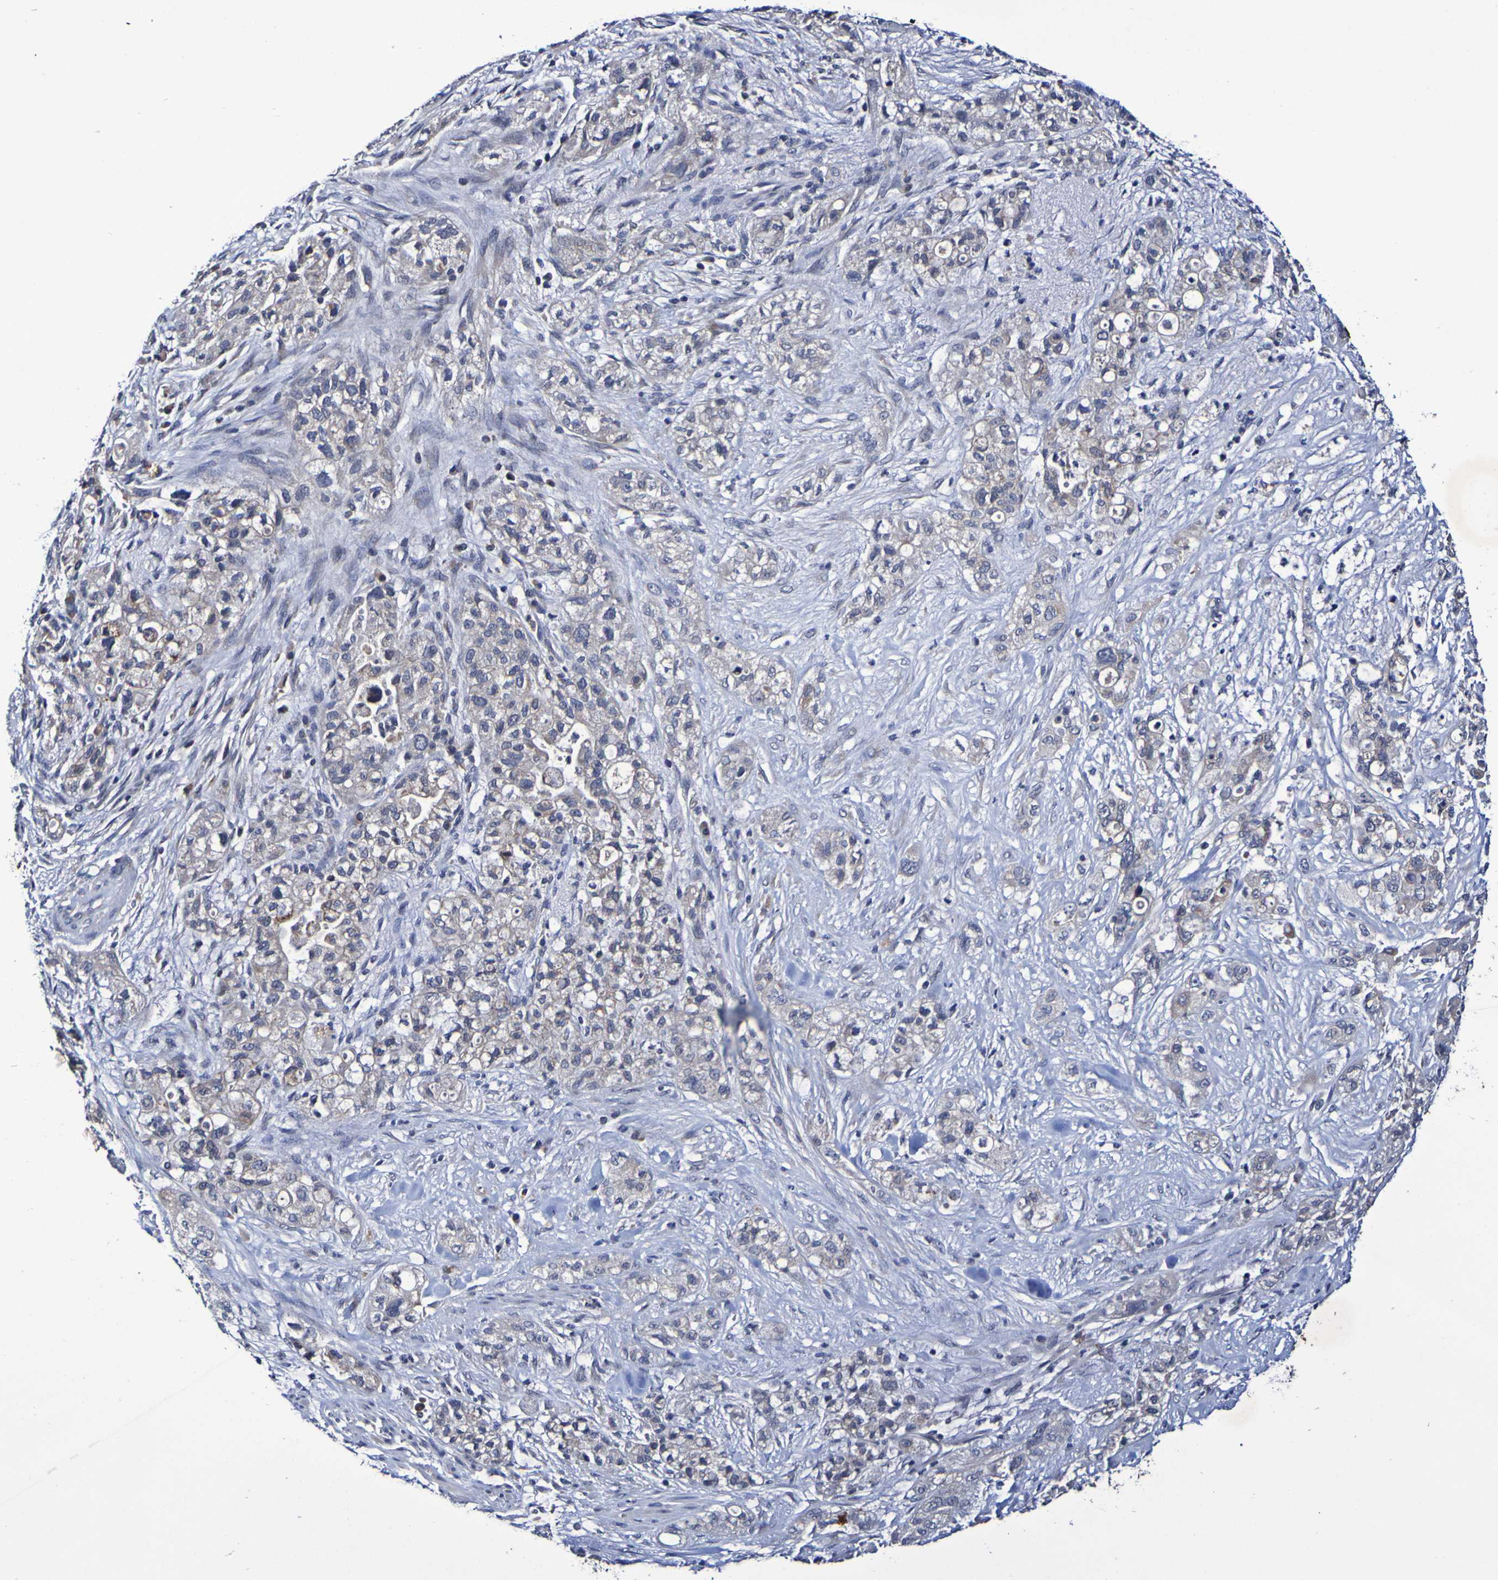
{"staining": {"intensity": "negative", "quantity": "none", "location": "none"}, "tissue": "pancreatic cancer", "cell_type": "Tumor cells", "image_type": "cancer", "snomed": [{"axis": "morphology", "description": "Adenocarcinoma, NOS"}, {"axis": "topography", "description": "Pancreas"}], "caption": "Tumor cells show no significant protein staining in adenocarcinoma (pancreatic).", "gene": "PTP4A2", "patient": {"sex": "female", "age": 78}}